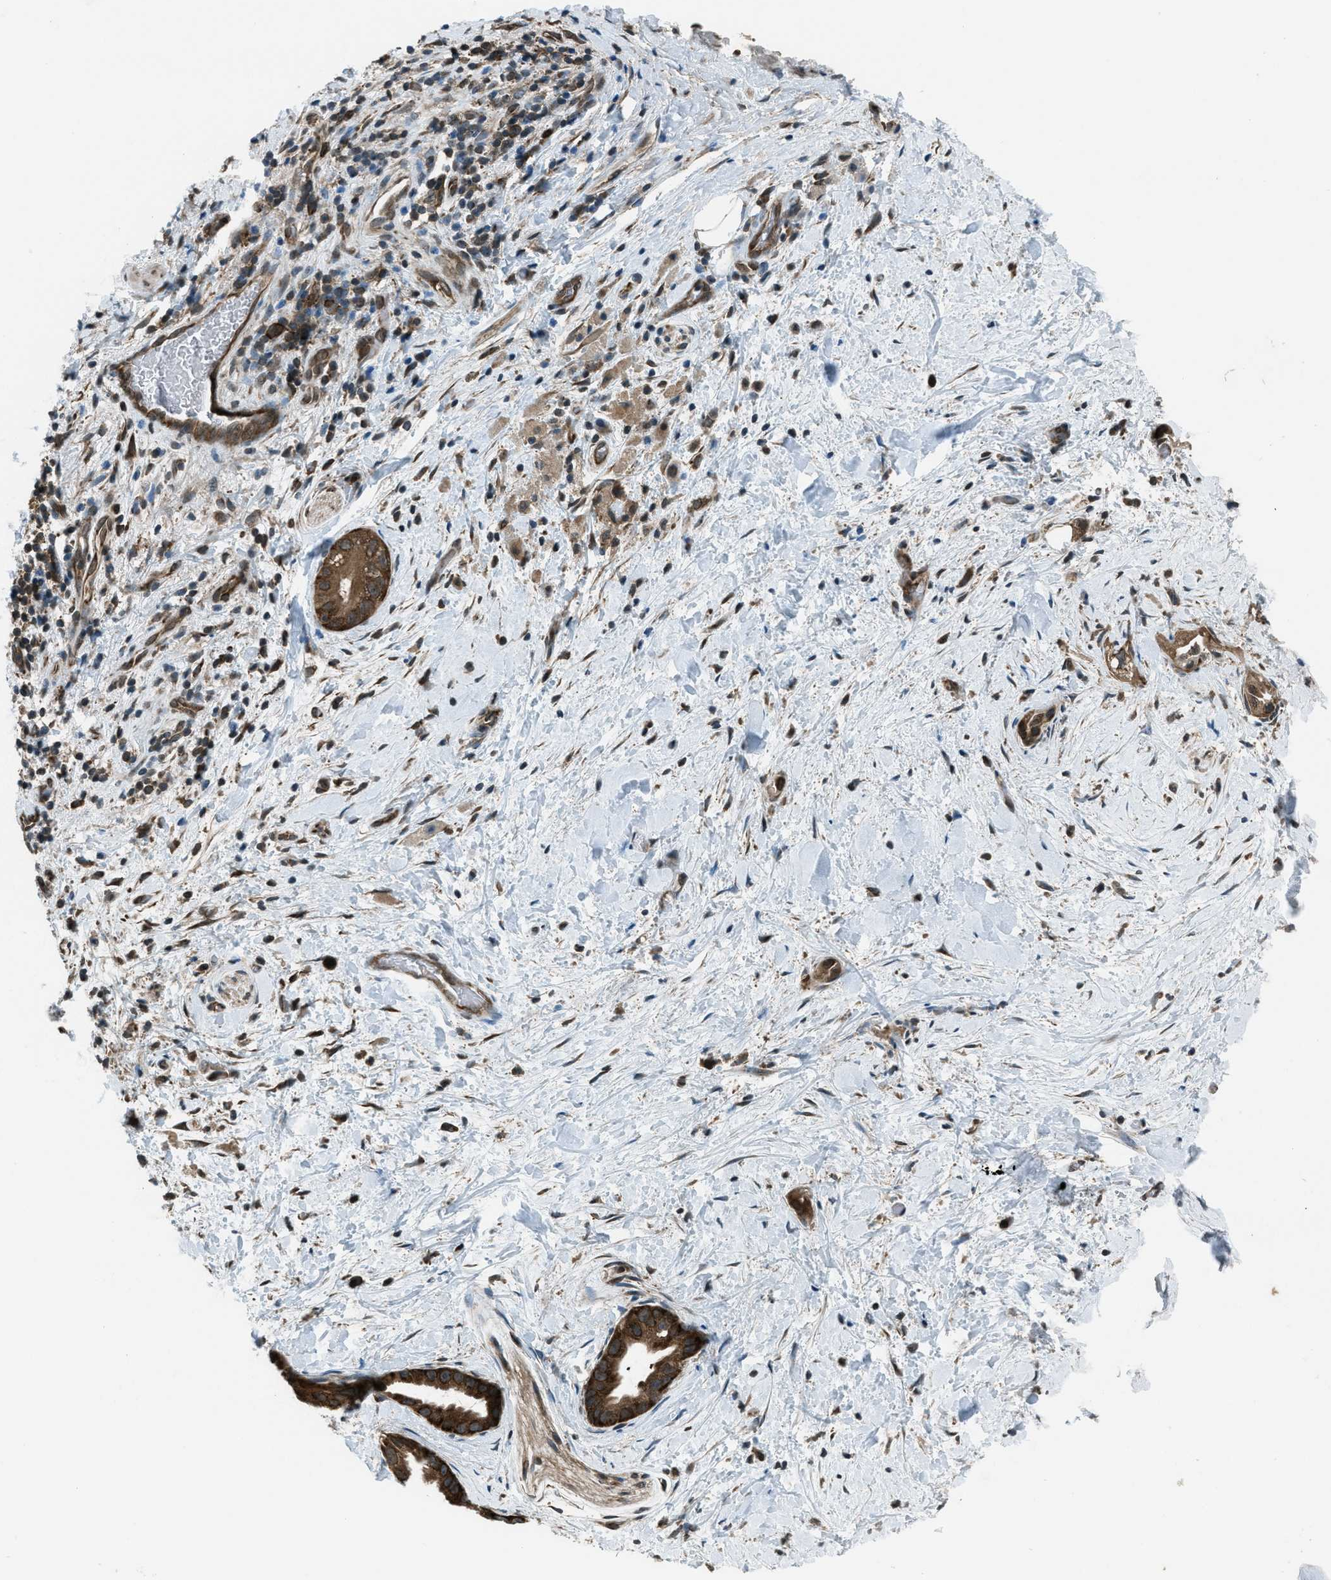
{"staining": {"intensity": "strong", "quantity": ">75%", "location": "cytoplasmic/membranous"}, "tissue": "pancreatic cancer", "cell_type": "Tumor cells", "image_type": "cancer", "snomed": [{"axis": "morphology", "description": "Adenocarcinoma, NOS"}, {"axis": "topography", "description": "Pancreas"}], "caption": "The photomicrograph reveals staining of pancreatic cancer, revealing strong cytoplasmic/membranous protein staining (brown color) within tumor cells.", "gene": "ASAP2", "patient": {"sex": "male", "age": 55}}